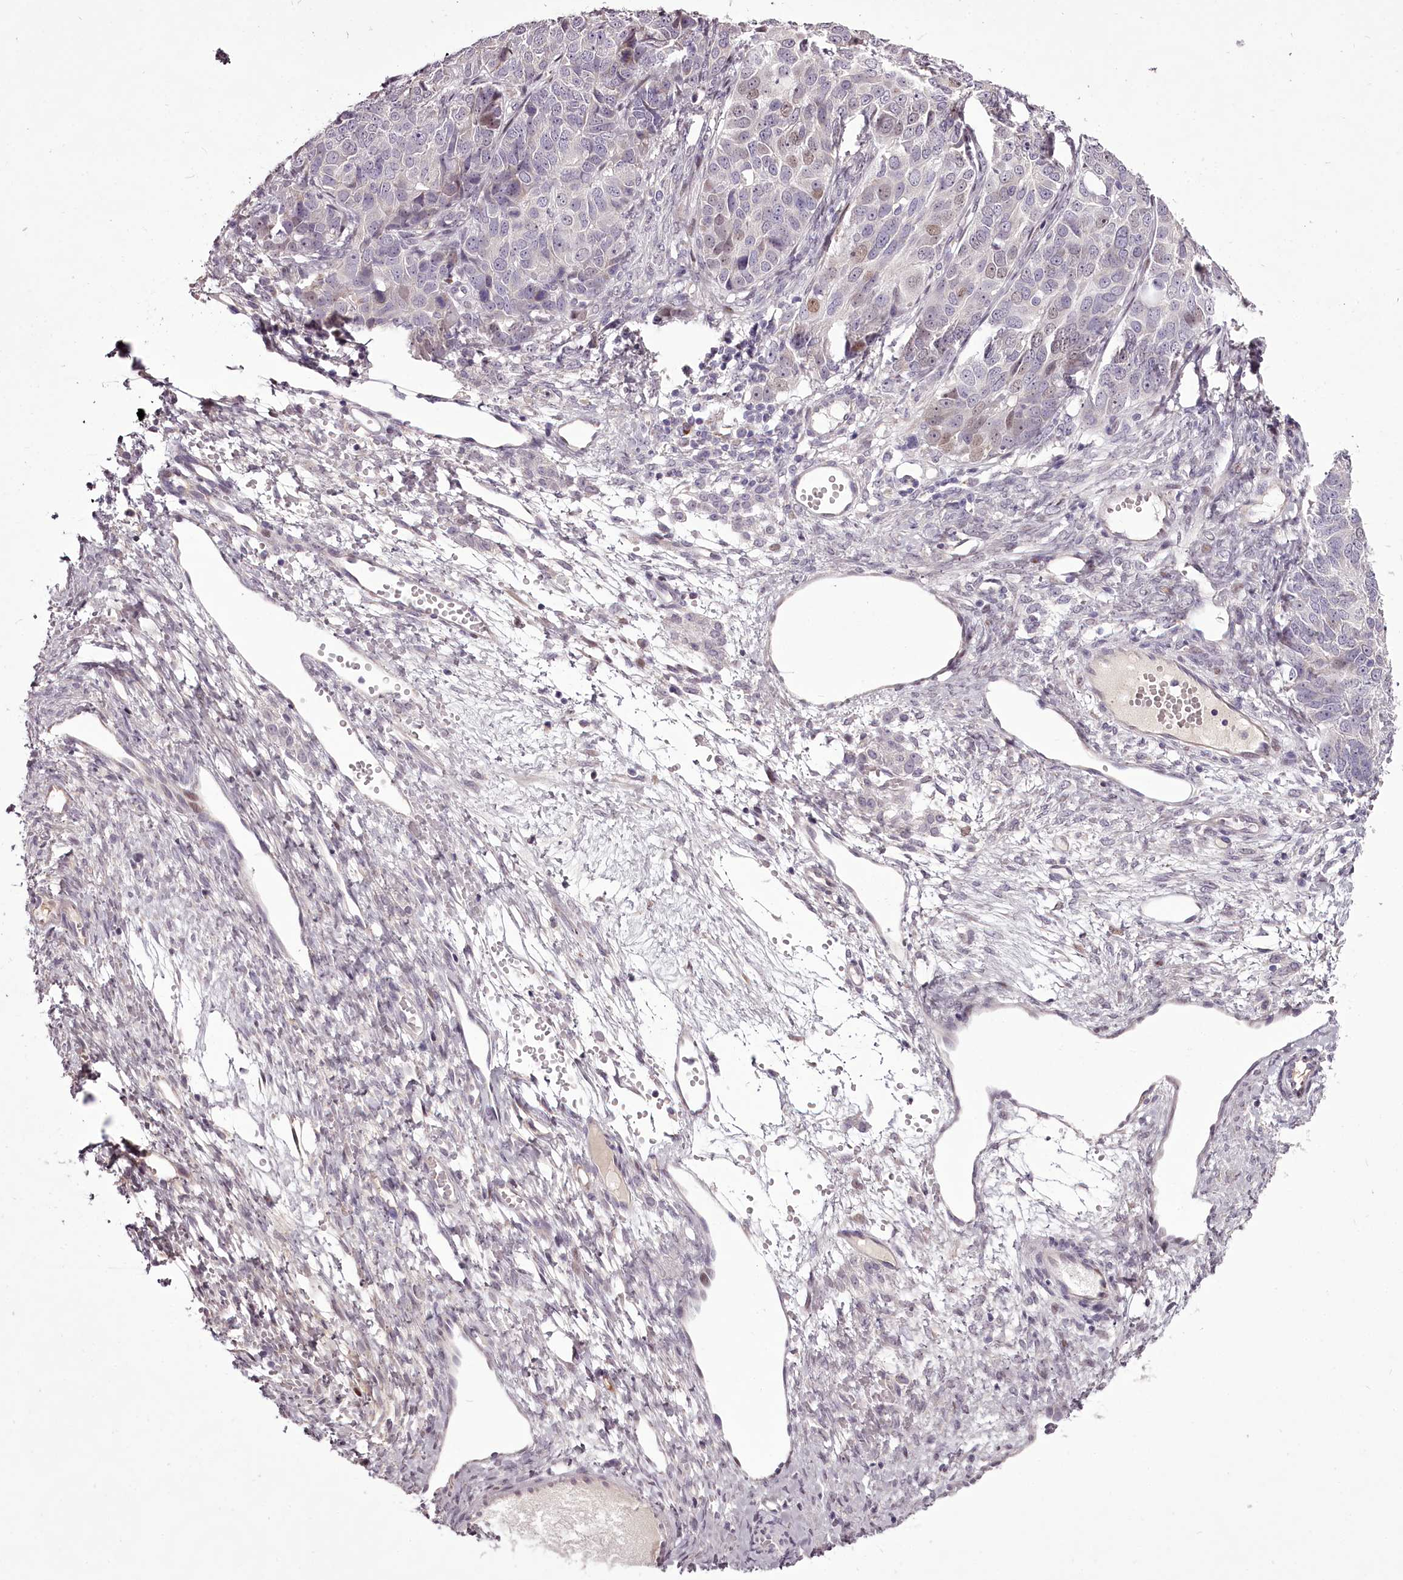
{"staining": {"intensity": "weak", "quantity": "<25%", "location": "nuclear"}, "tissue": "ovarian cancer", "cell_type": "Tumor cells", "image_type": "cancer", "snomed": [{"axis": "morphology", "description": "Carcinoma, endometroid"}, {"axis": "topography", "description": "Ovary"}], "caption": "High magnification brightfield microscopy of ovarian endometroid carcinoma stained with DAB (brown) and counterstained with hematoxylin (blue): tumor cells show no significant staining. Brightfield microscopy of IHC stained with DAB (brown) and hematoxylin (blue), captured at high magnification.", "gene": "C1orf56", "patient": {"sex": "female", "age": 51}}